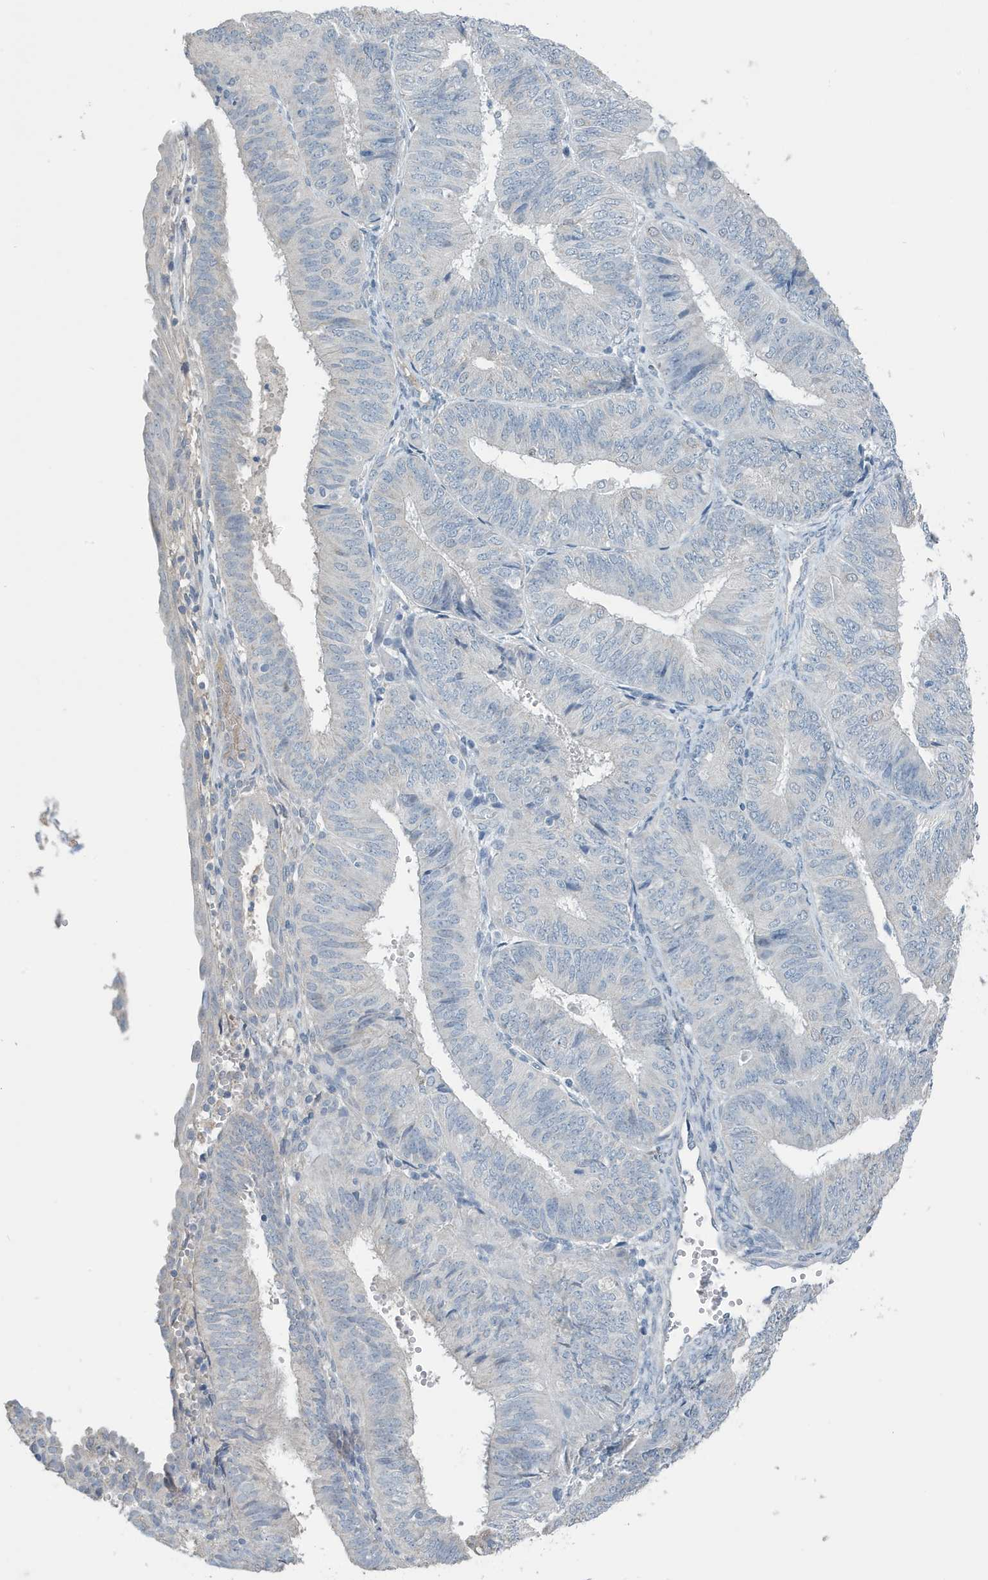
{"staining": {"intensity": "negative", "quantity": "none", "location": "none"}, "tissue": "endometrial cancer", "cell_type": "Tumor cells", "image_type": "cancer", "snomed": [{"axis": "morphology", "description": "Adenocarcinoma, NOS"}, {"axis": "topography", "description": "Endometrium"}], "caption": "Protein analysis of endometrial adenocarcinoma demonstrates no significant staining in tumor cells. (Stains: DAB (3,3'-diaminobenzidine) immunohistochemistry with hematoxylin counter stain, Microscopy: brightfield microscopy at high magnification).", "gene": "UGT2B4", "patient": {"sex": "female", "age": 58}}